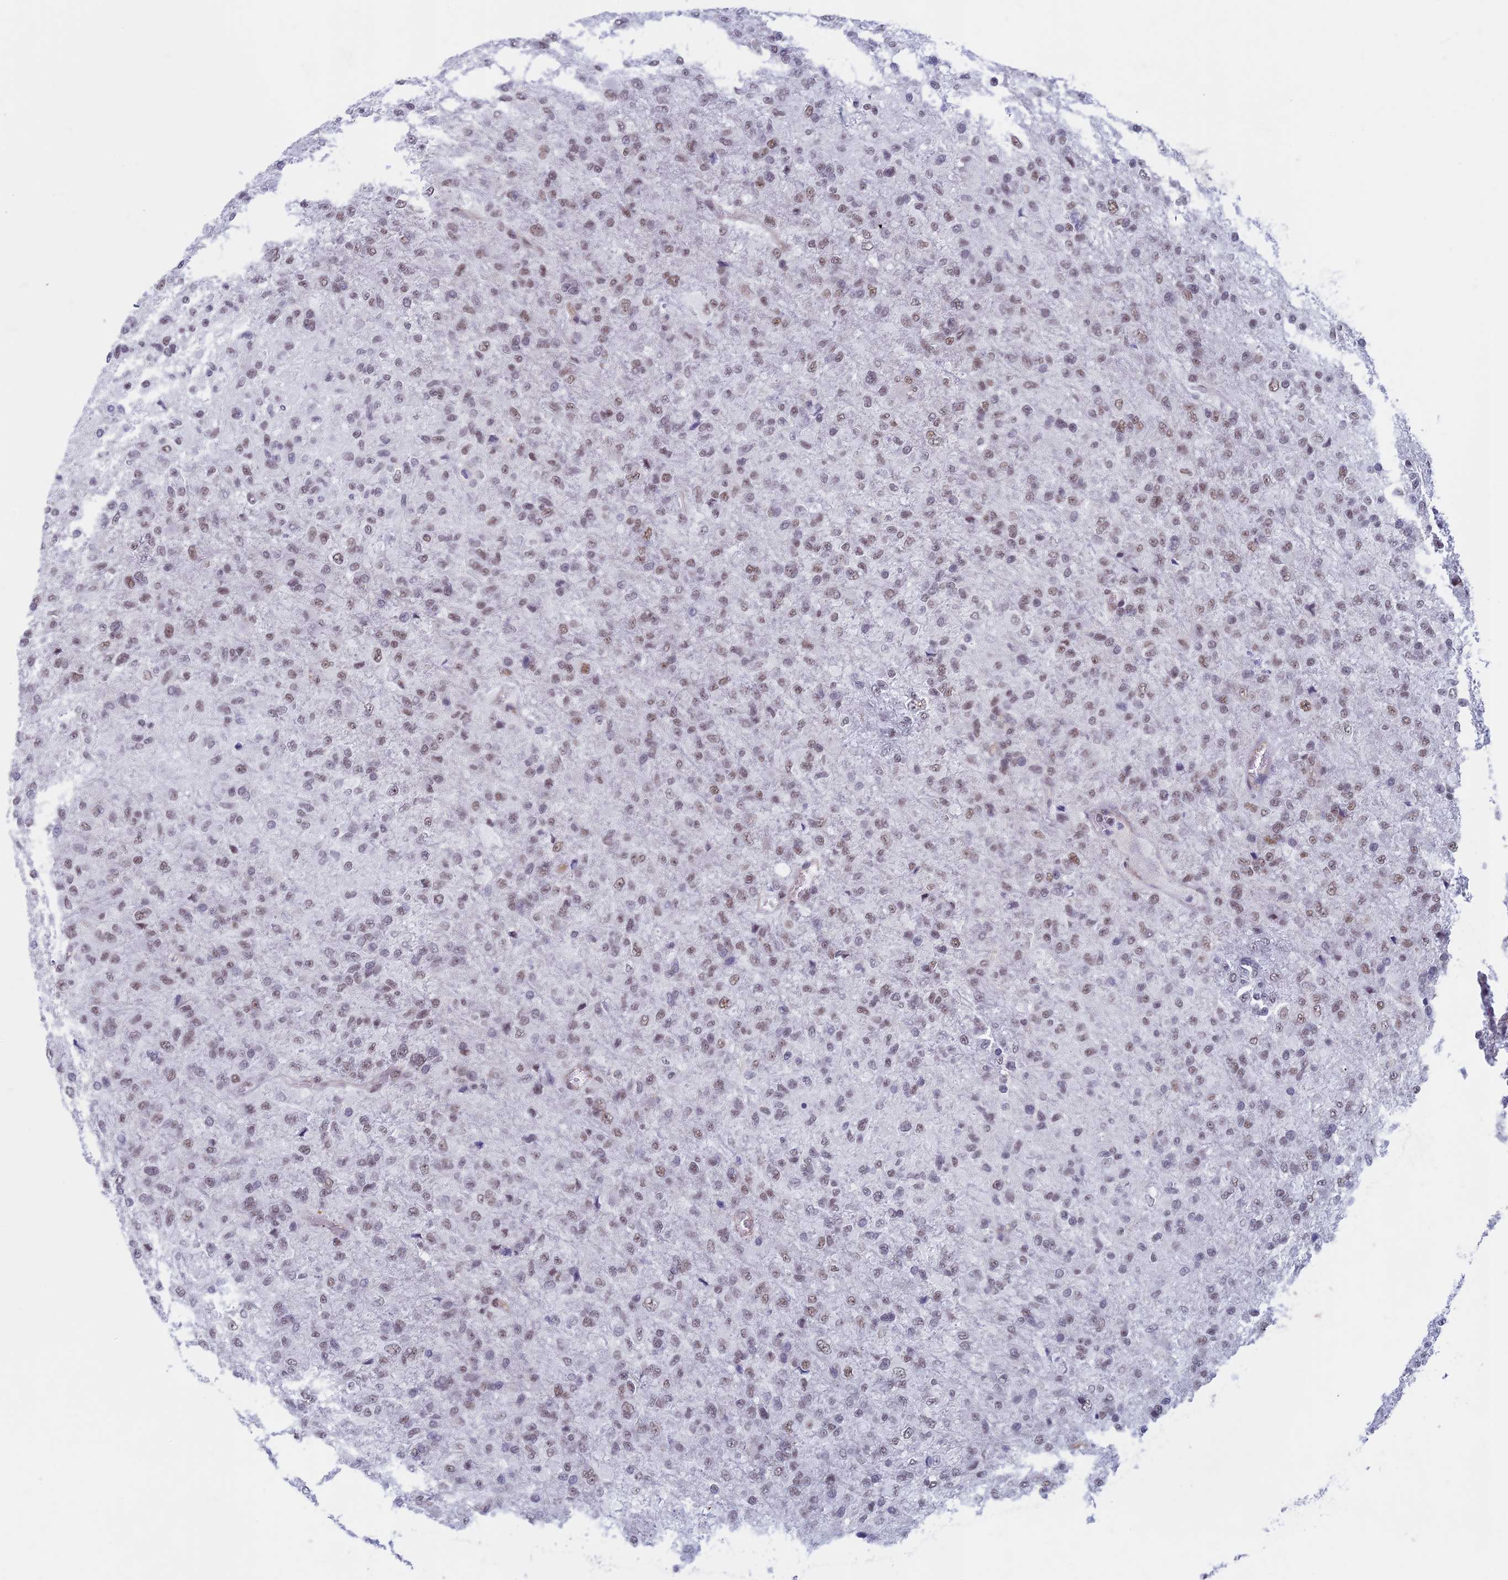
{"staining": {"intensity": "moderate", "quantity": "25%-75%", "location": "nuclear"}, "tissue": "glioma", "cell_type": "Tumor cells", "image_type": "cancer", "snomed": [{"axis": "morphology", "description": "Glioma, malignant, High grade"}, {"axis": "topography", "description": "Brain"}], "caption": "Immunohistochemistry (IHC) staining of glioma, which shows medium levels of moderate nuclear expression in approximately 25%-75% of tumor cells indicating moderate nuclear protein staining. The staining was performed using DAB (brown) for protein detection and nuclei were counterstained in hematoxylin (blue).", "gene": "ASH2L", "patient": {"sex": "female", "age": 74}}